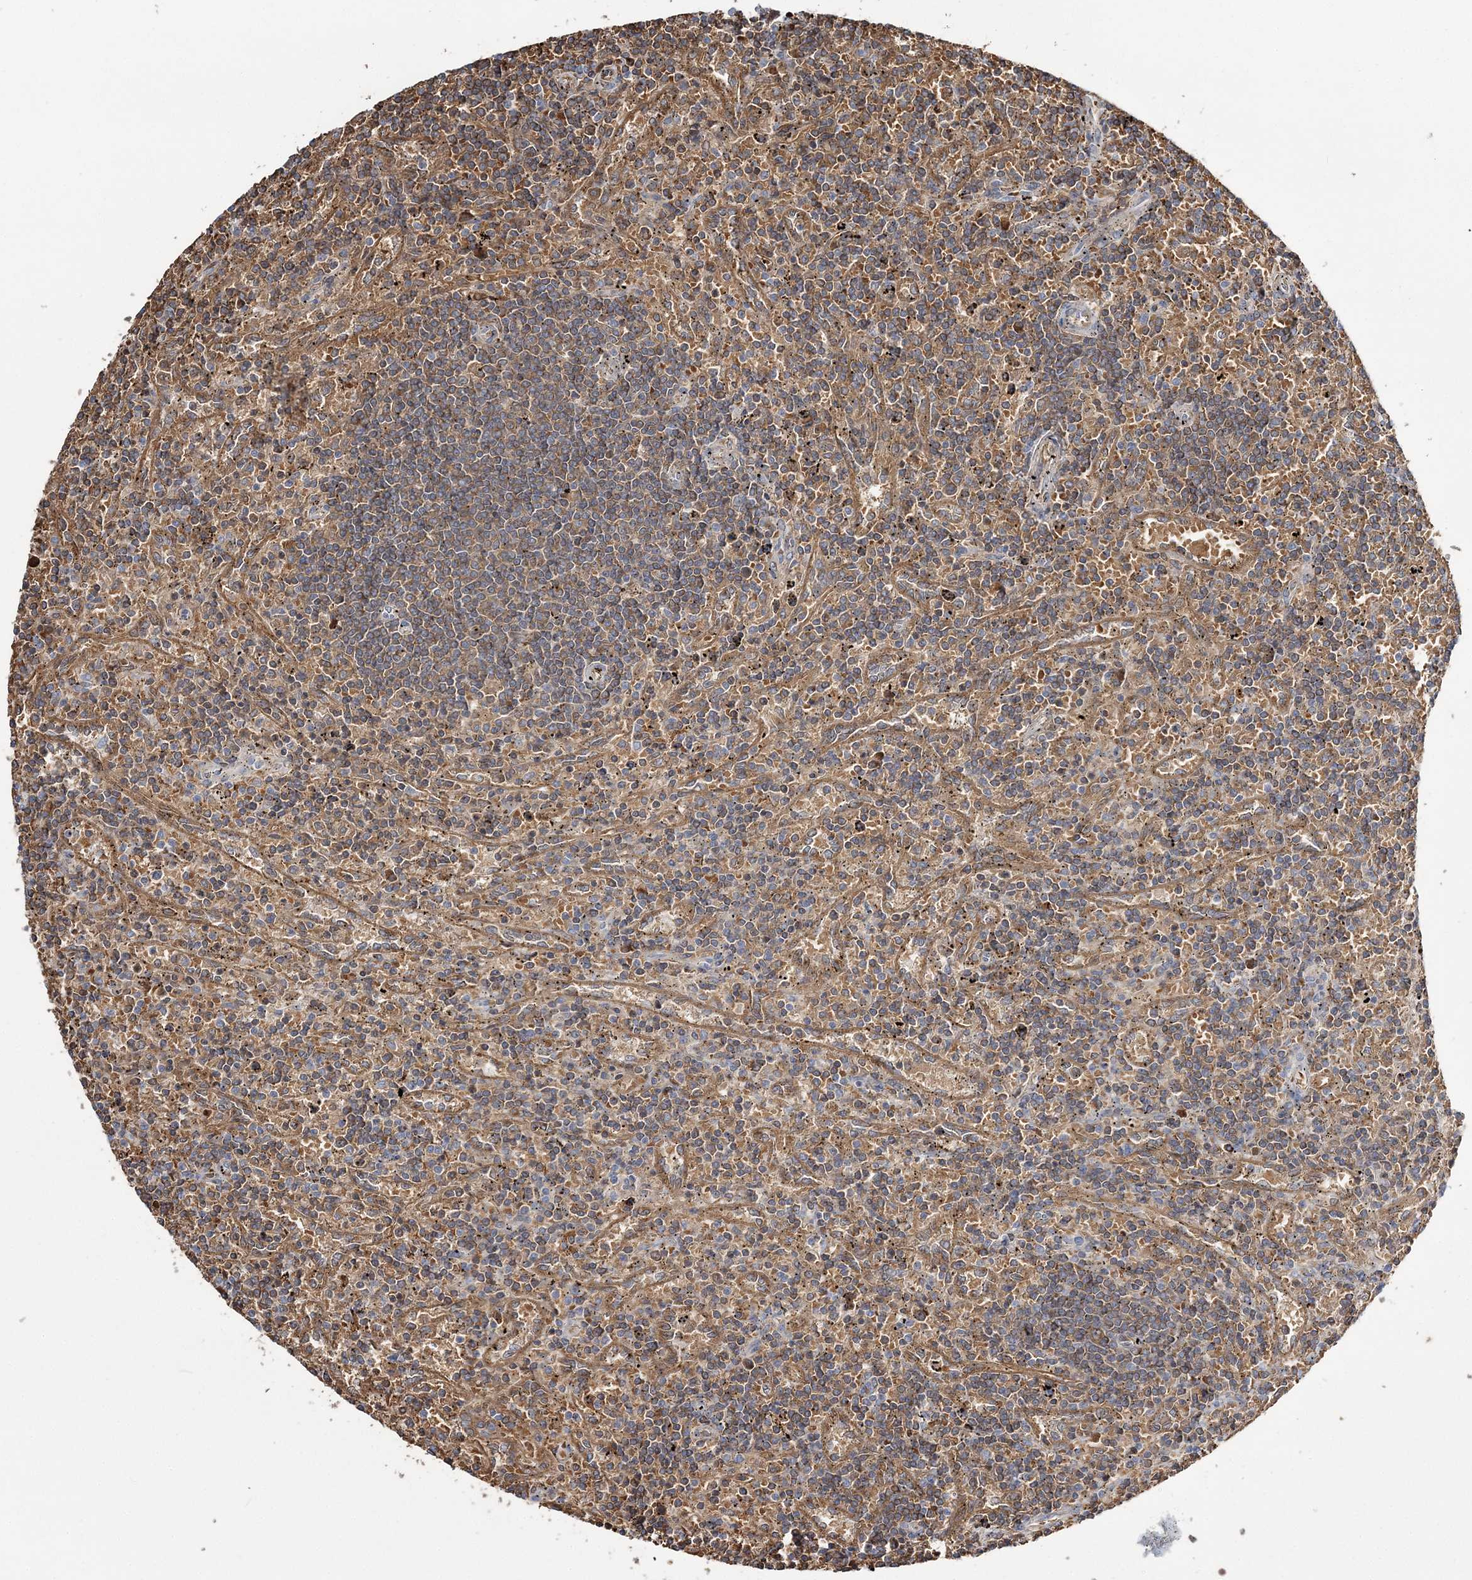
{"staining": {"intensity": "moderate", "quantity": "25%-75%", "location": "cytoplasmic/membranous"}, "tissue": "lymphoma", "cell_type": "Tumor cells", "image_type": "cancer", "snomed": [{"axis": "morphology", "description": "Malignant lymphoma, non-Hodgkin's type, Low grade"}, {"axis": "topography", "description": "Spleen"}], "caption": "Protein expression analysis of lymphoma demonstrates moderate cytoplasmic/membranous staining in about 25%-75% of tumor cells.", "gene": "ATP11B", "patient": {"sex": "male", "age": 76}}